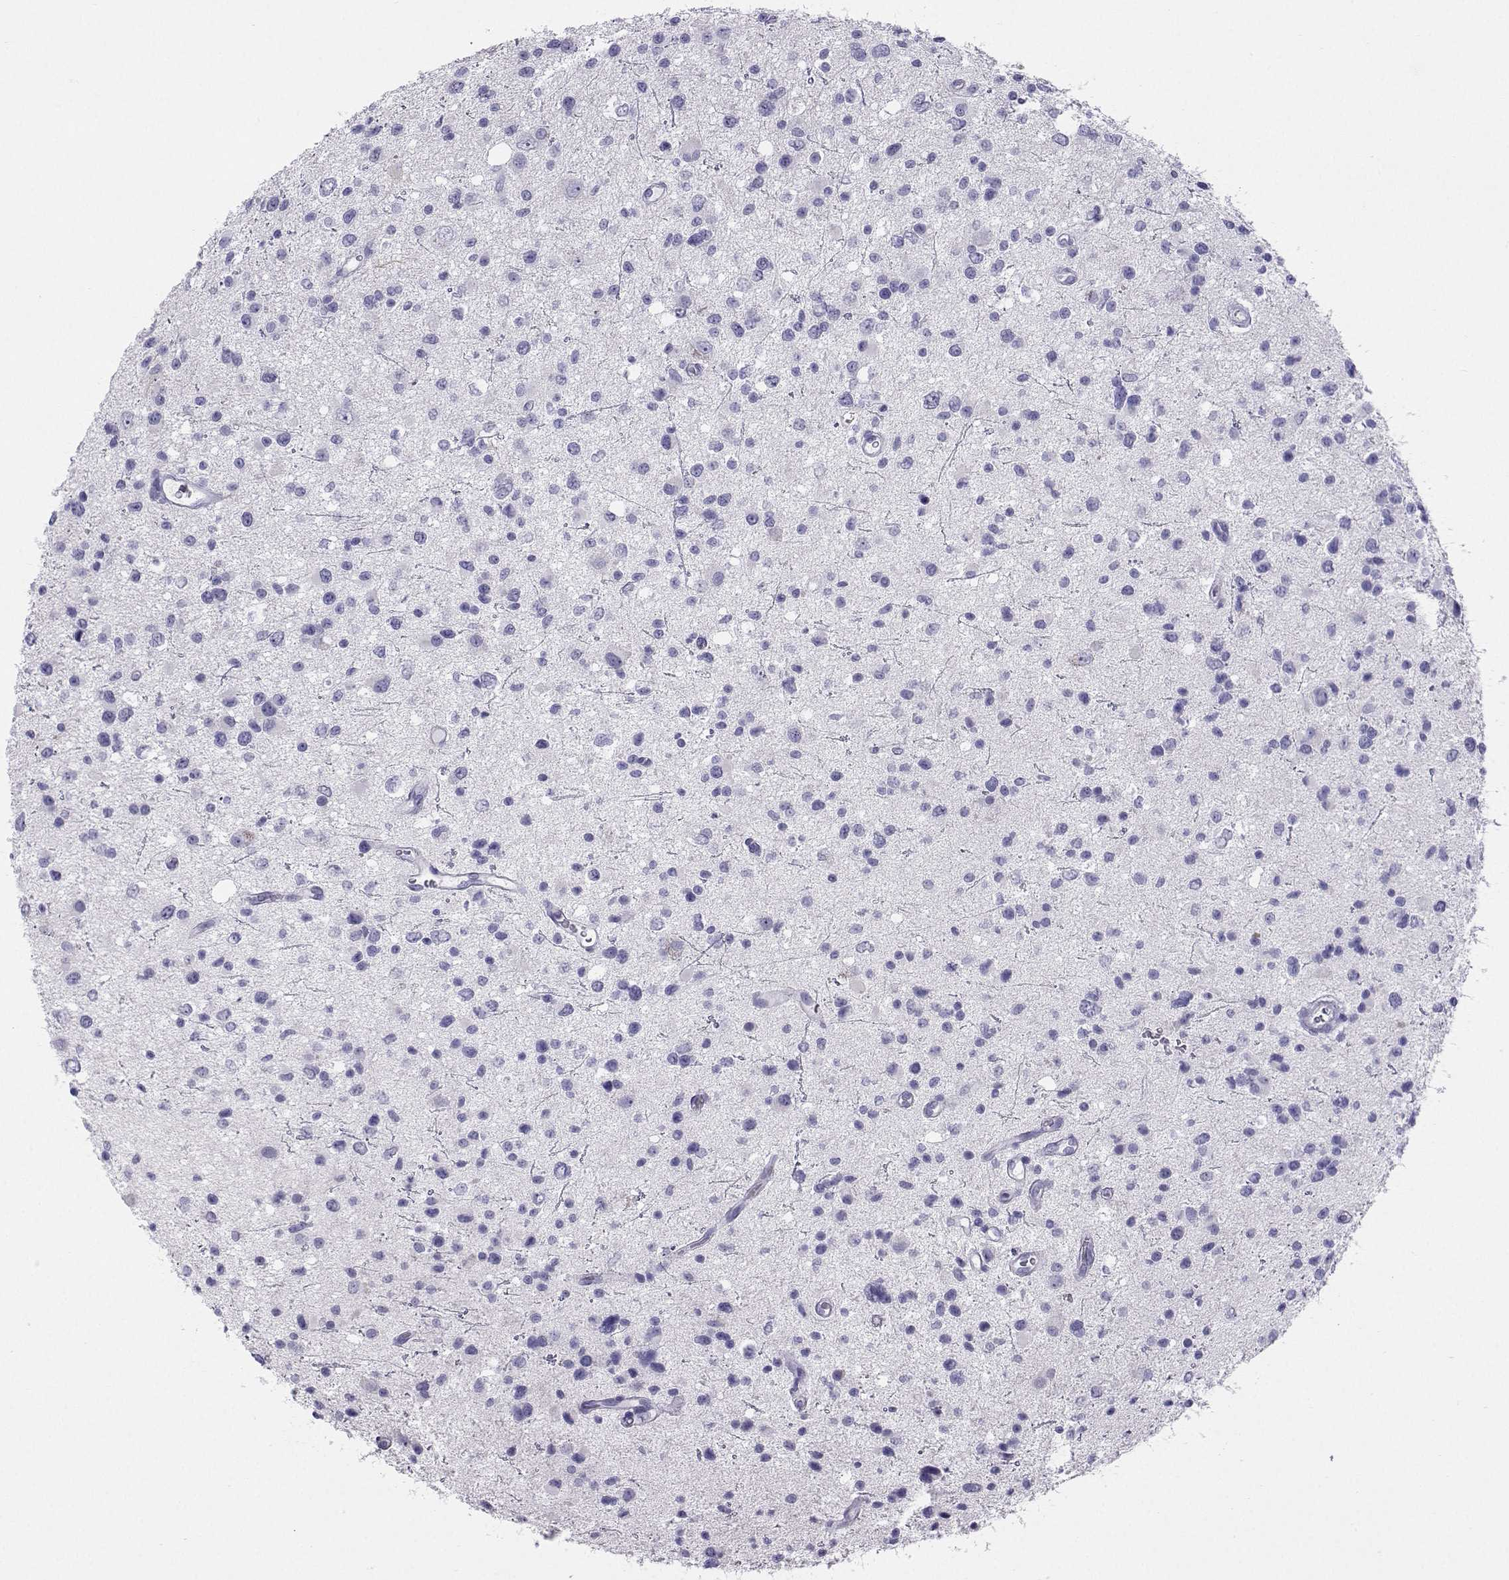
{"staining": {"intensity": "negative", "quantity": "none", "location": "none"}, "tissue": "glioma", "cell_type": "Tumor cells", "image_type": "cancer", "snomed": [{"axis": "morphology", "description": "Glioma, malignant, Low grade"}, {"axis": "topography", "description": "Brain"}], "caption": "A high-resolution micrograph shows immunohistochemistry (IHC) staining of glioma, which shows no significant positivity in tumor cells.", "gene": "PLIN4", "patient": {"sex": "male", "age": 43}}